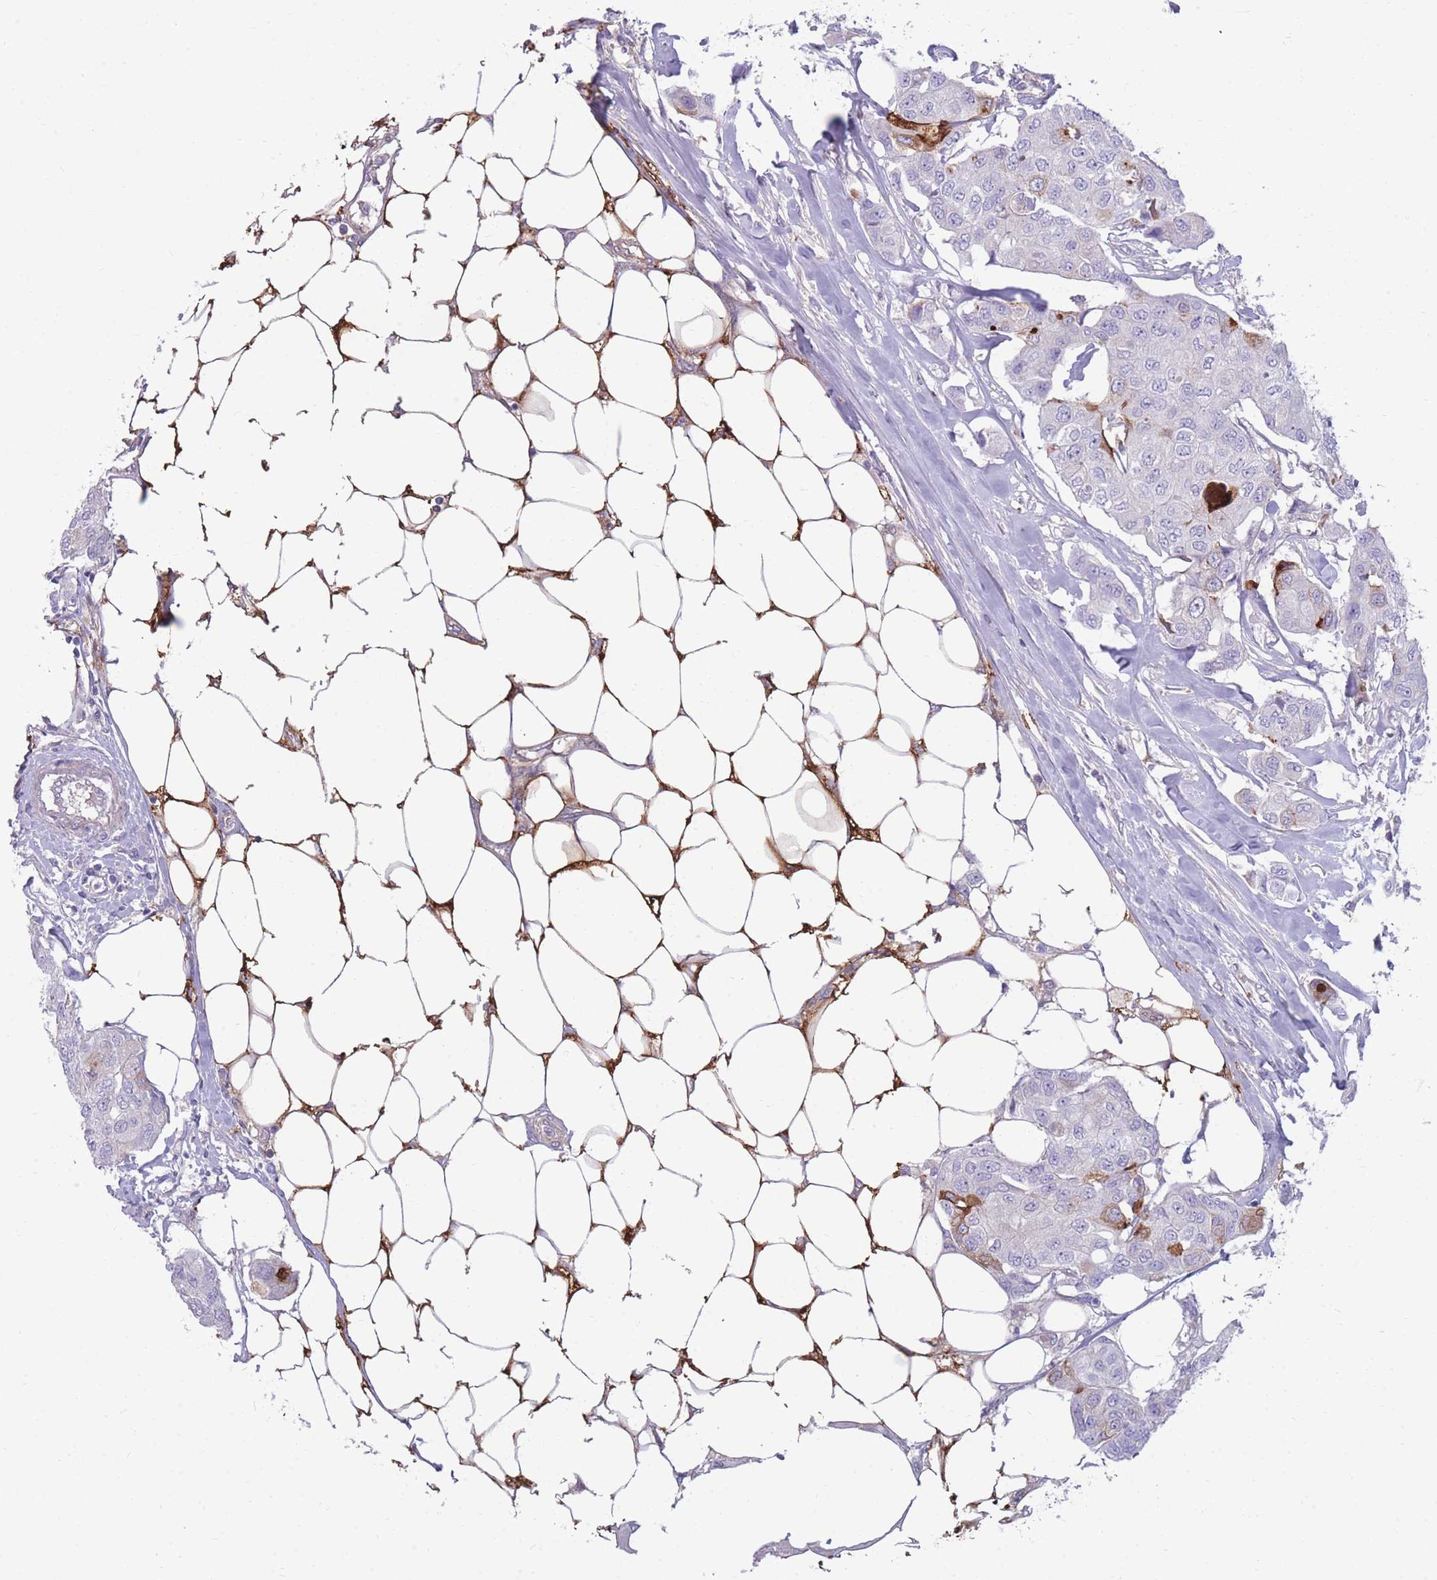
{"staining": {"intensity": "strong", "quantity": "<25%", "location": "cytoplasmic/membranous"}, "tissue": "breast cancer", "cell_type": "Tumor cells", "image_type": "cancer", "snomed": [{"axis": "morphology", "description": "Duct carcinoma"}, {"axis": "topography", "description": "Breast"}, {"axis": "topography", "description": "Lymph node"}], "caption": "Strong cytoplasmic/membranous expression is identified in approximately <25% of tumor cells in breast cancer (infiltrating ductal carcinoma).", "gene": "RGS11", "patient": {"sex": "female", "age": 80}}